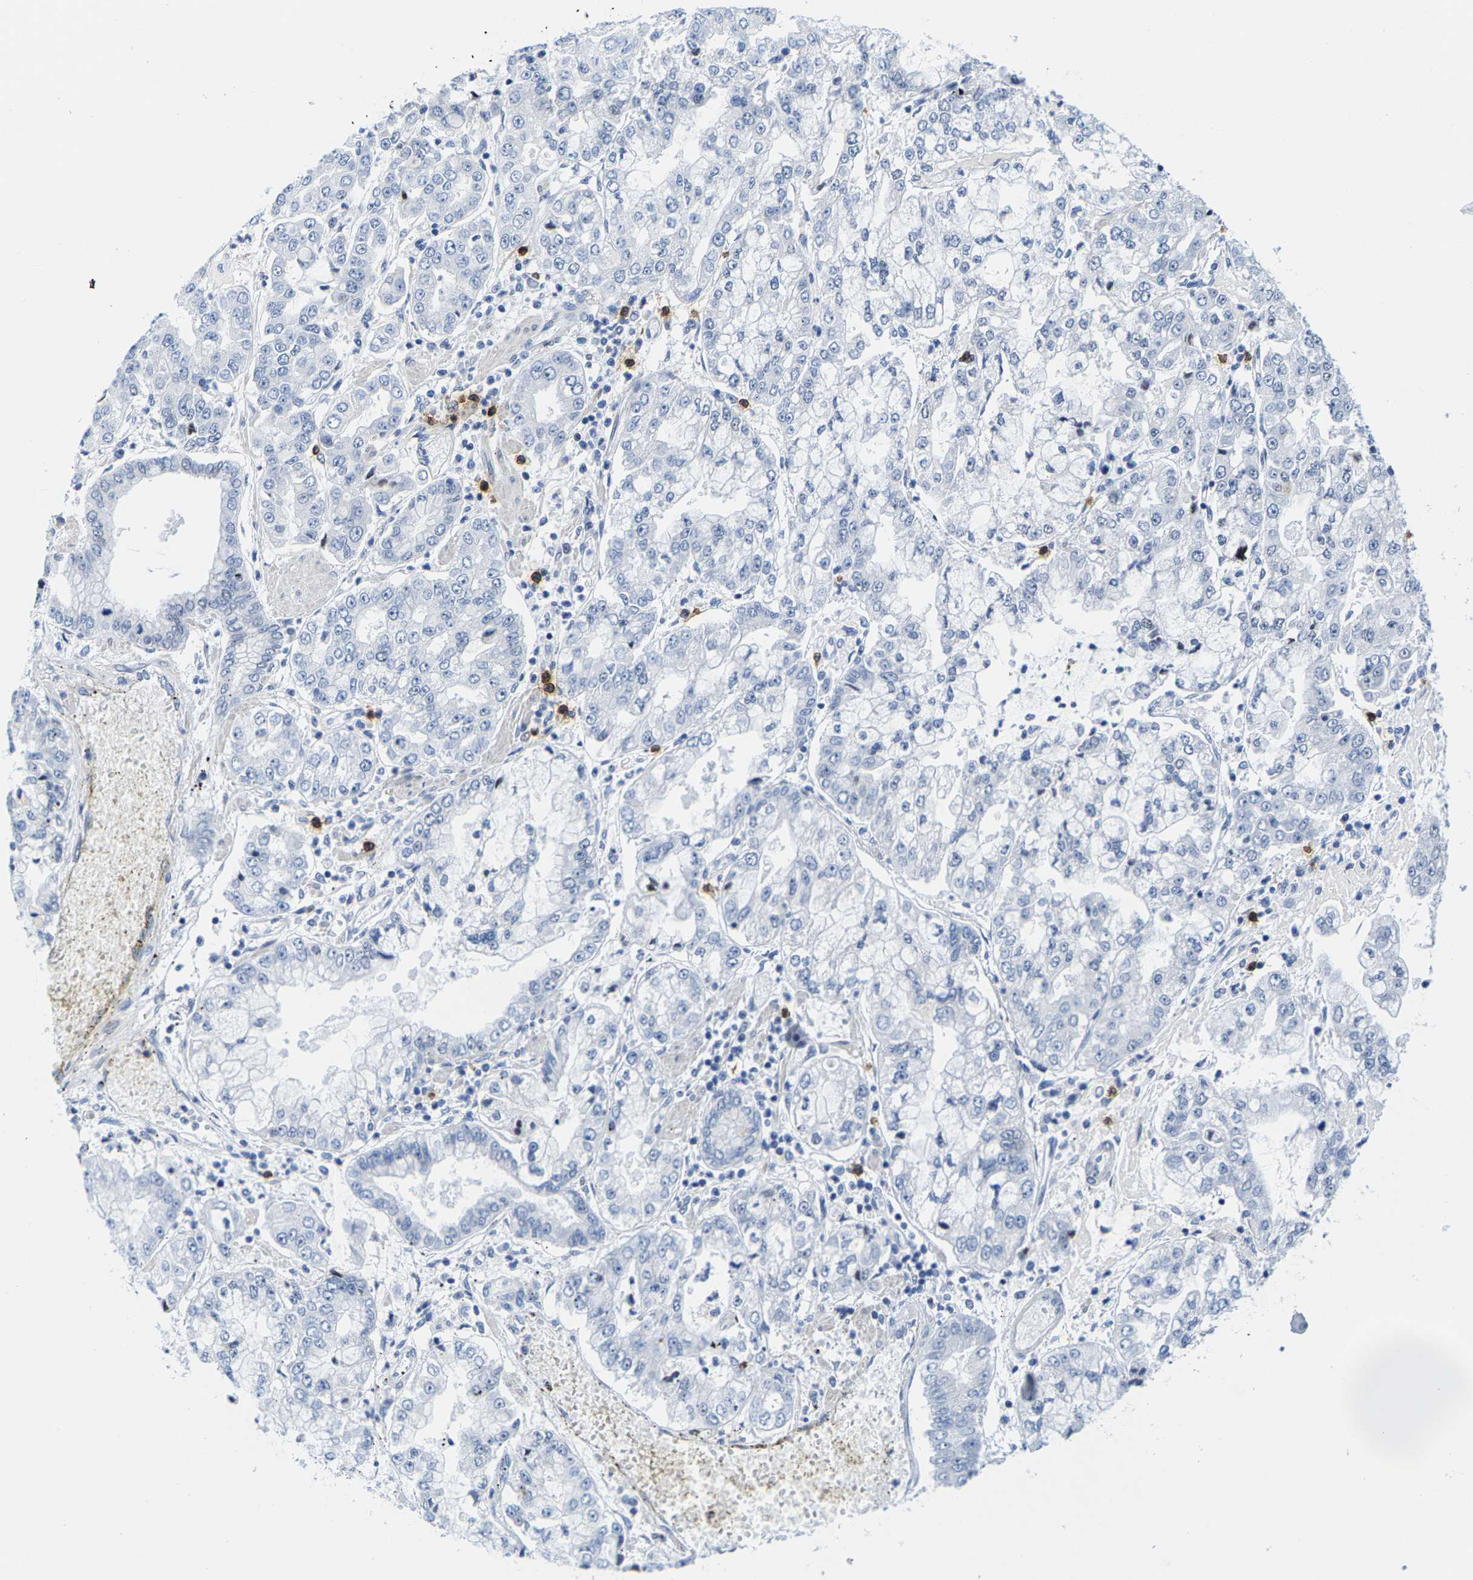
{"staining": {"intensity": "negative", "quantity": "none", "location": "none"}, "tissue": "stomach cancer", "cell_type": "Tumor cells", "image_type": "cancer", "snomed": [{"axis": "morphology", "description": "Adenocarcinoma, NOS"}, {"axis": "topography", "description": "Stomach"}], "caption": "The photomicrograph exhibits no significant staining in tumor cells of stomach adenocarcinoma.", "gene": "SETD1B", "patient": {"sex": "male", "age": 76}}